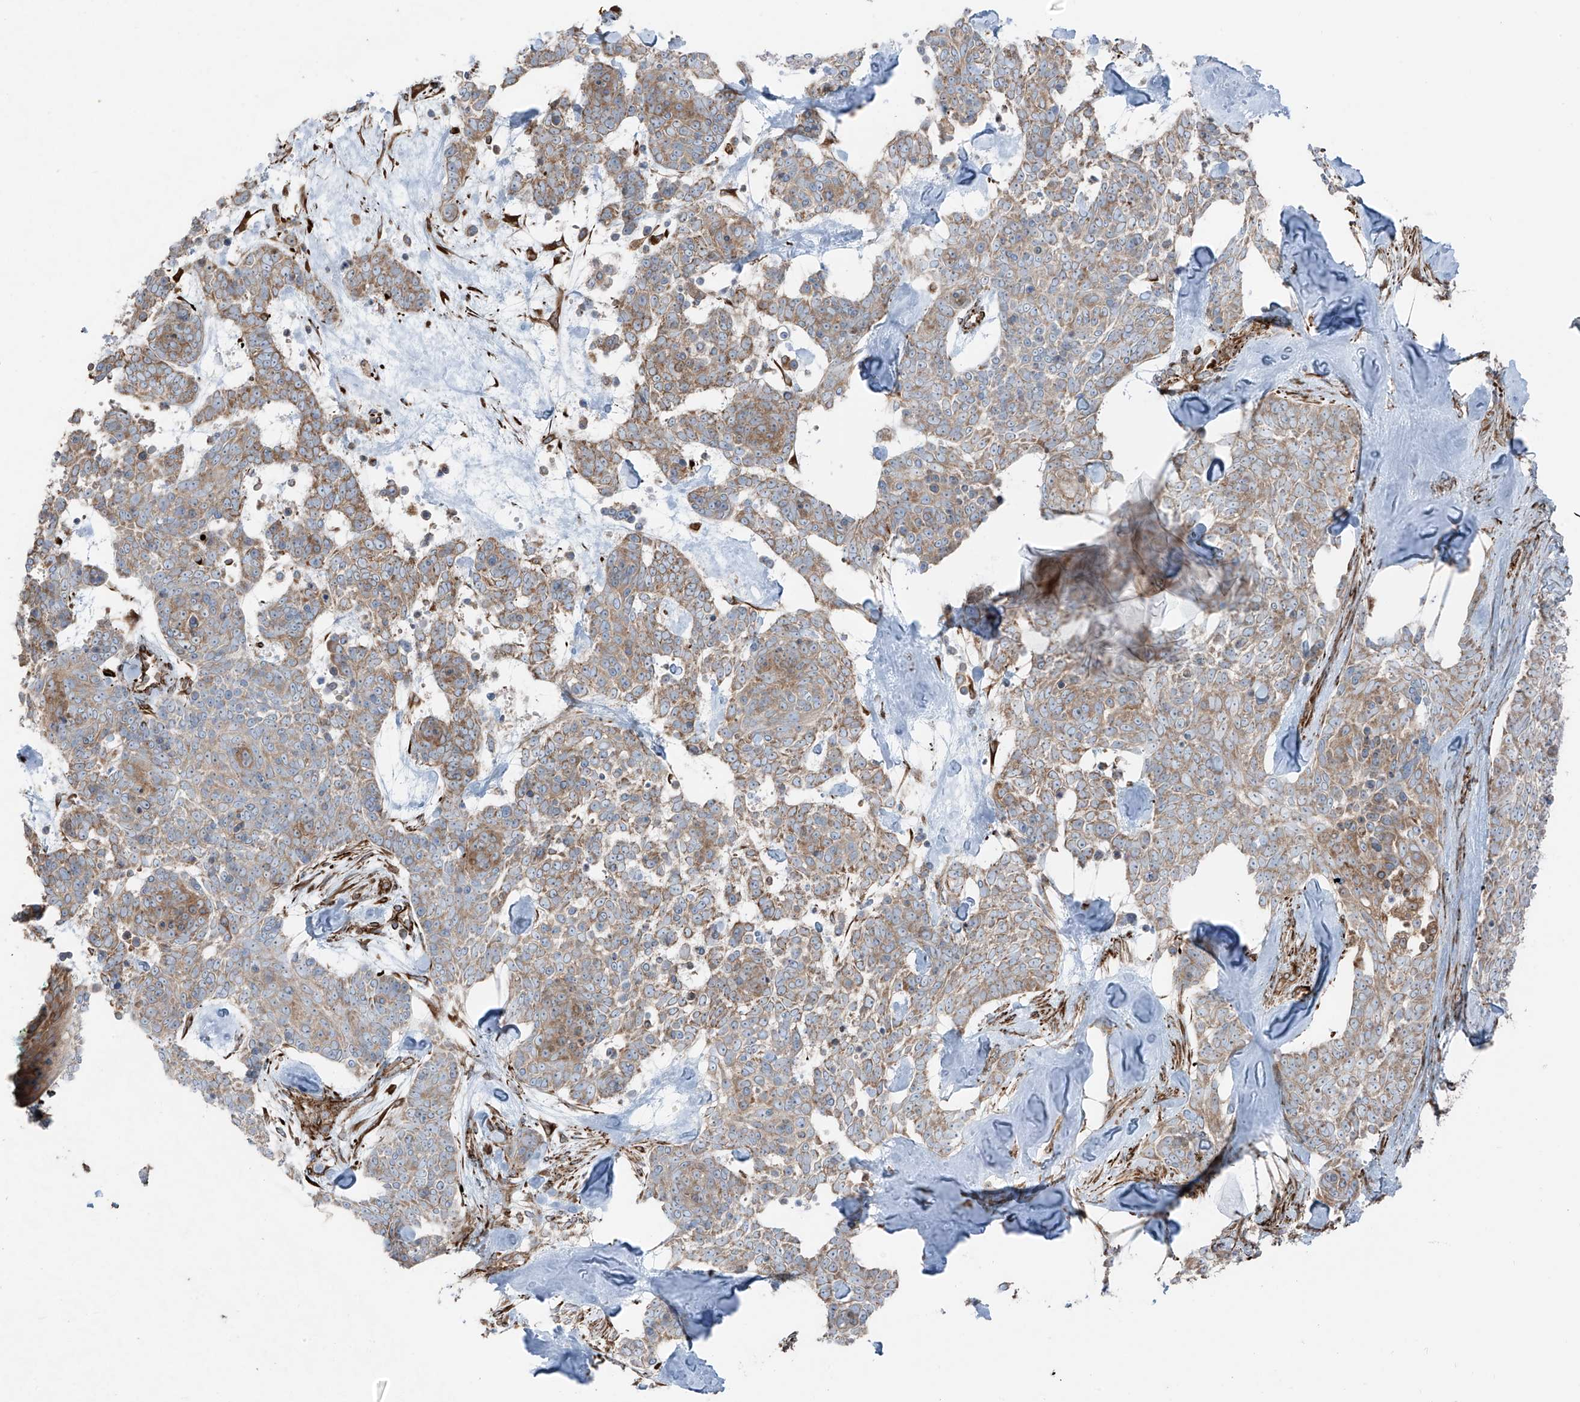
{"staining": {"intensity": "moderate", "quantity": "25%-75%", "location": "cytoplasmic/membranous"}, "tissue": "skin cancer", "cell_type": "Tumor cells", "image_type": "cancer", "snomed": [{"axis": "morphology", "description": "Basal cell carcinoma"}, {"axis": "topography", "description": "Skin"}], "caption": "Protein expression analysis of human basal cell carcinoma (skin) reveals moderate cytoplasmic/membranous positivity in approximately 25%-75% of tumor cells.", "gene": "ERLEC1", "patient": {"sex": "female", "age": 81}}